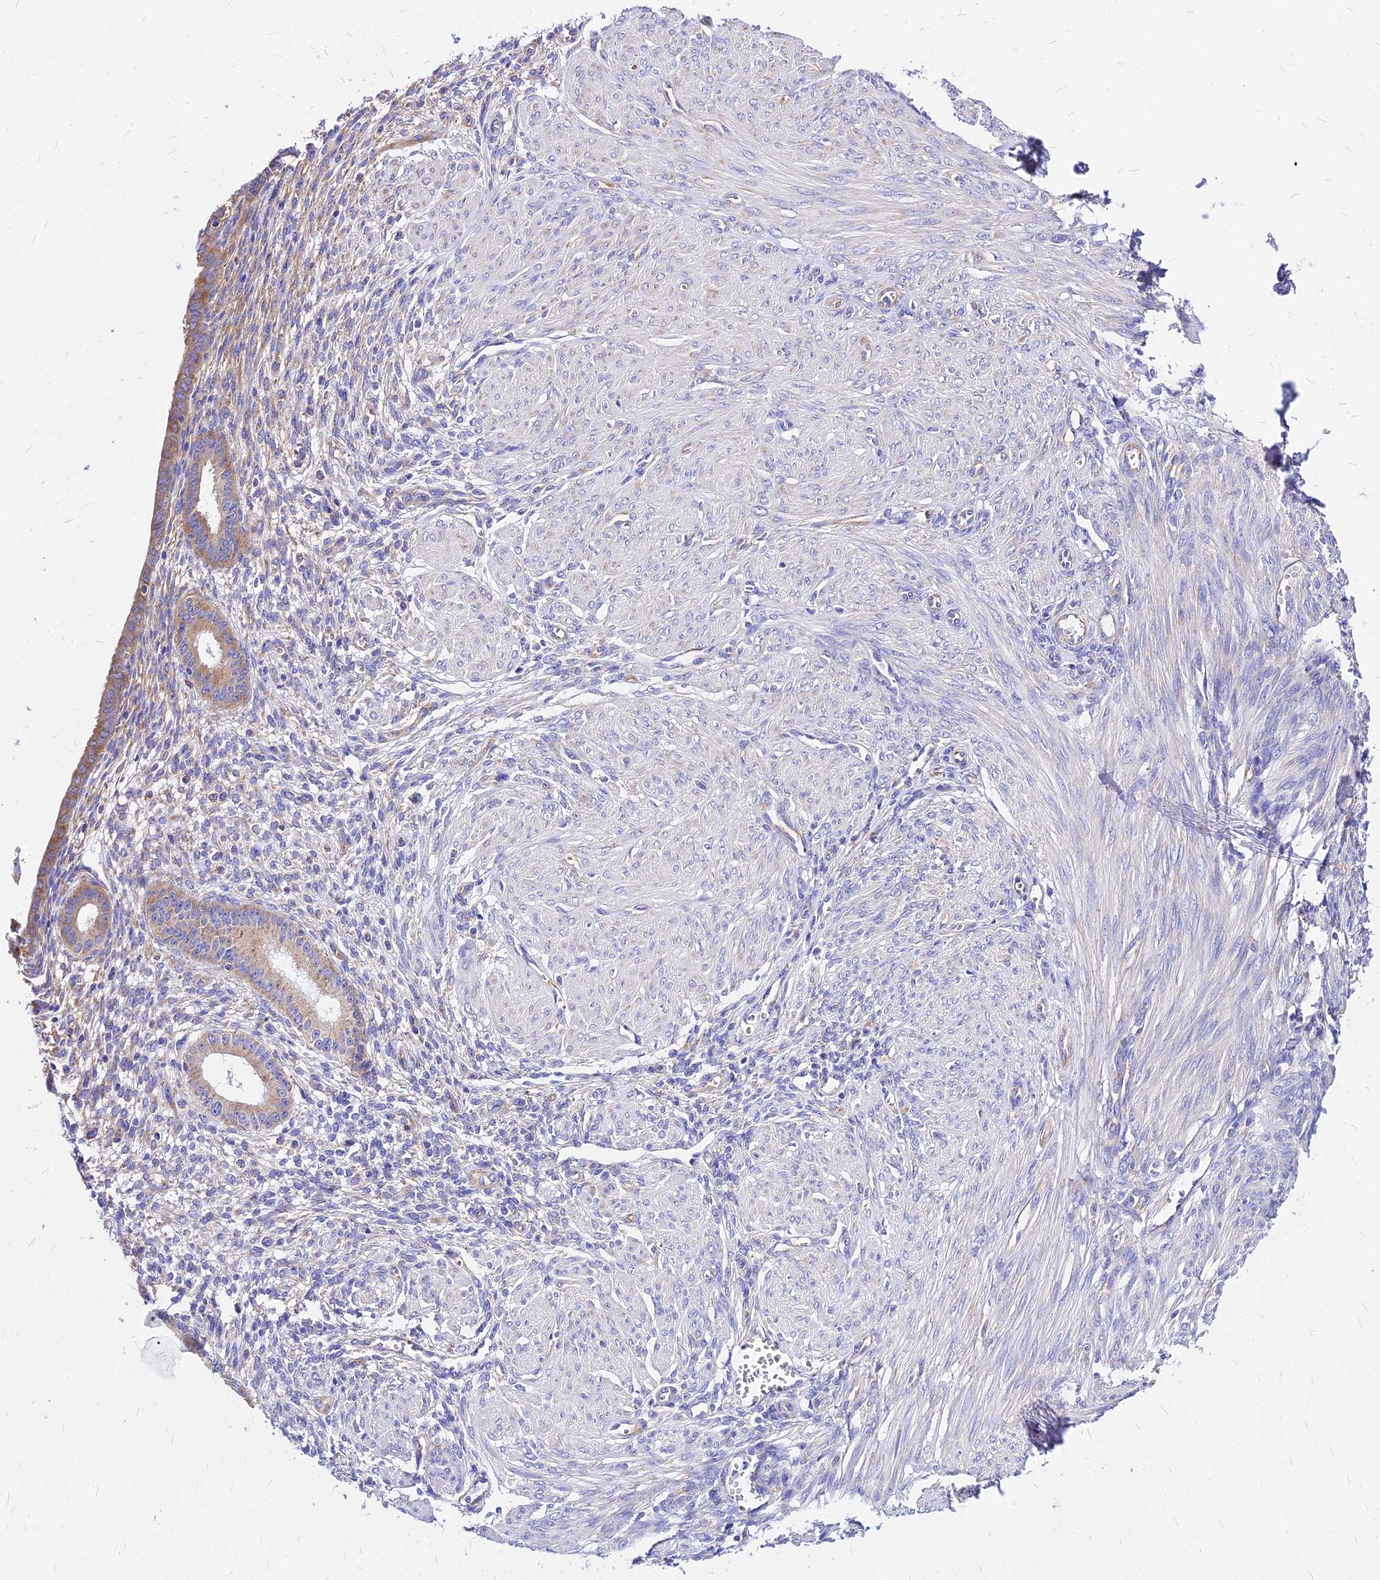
{"staining": {"intensity": "negative", "quantity": "none", "location": "none"}, "tissue": "endometrium", "cell_type": "Cells in endometrial stroma", "image_type": "normal", "snomed": [{"axis": "morphology", "description": "Normal tissue, NOS"}, {"axis": "topography", "description": "Endometrium"}], "caption": "Micrograph shows no protein positivity in cells in endometrial stroma of benign endometrium.", "gene": "RPL19", "patient": {"sex": "female", "age": 72}}